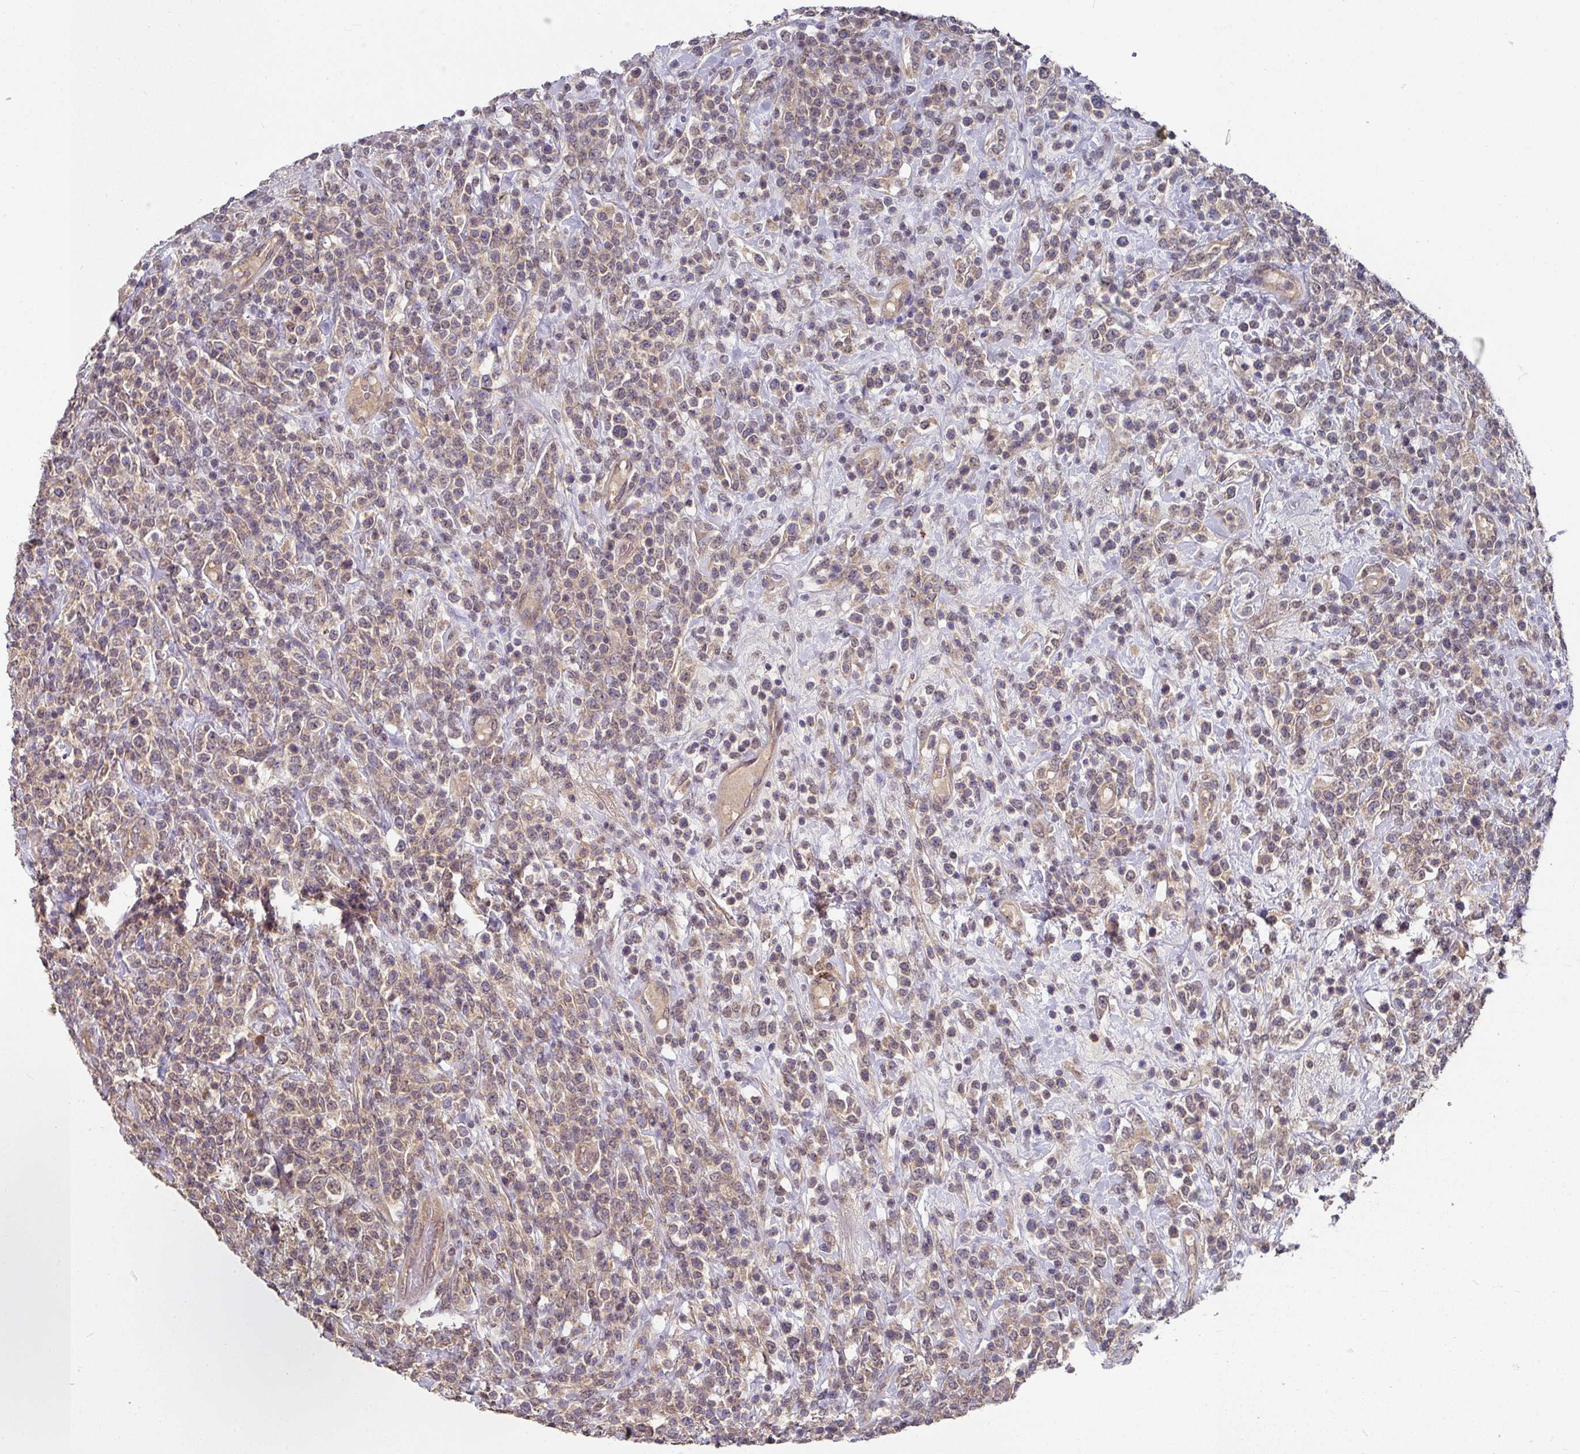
{"staining": {"intensity": "weak", "quantity": "<25%", "location": "cytoplasmic/membranous"}, "tissue": "lymphoma", "cell_type": "Tumor cells", "image_type": "cancer", "snomed": [{"axis": "morphology", "description": "Malignant lymphoma, non-Hodgkin's type, High grade"}, {"axis": "topography", "description": "Colon"}], "caption": "IHC micrograph of neoplastic tissue: high-grade malignant lymphoma, non-Hodgkin's type stained with DAB (3,3'-diaminobenzidine) shows no significant protein staining in tumor cells.", "gene": "EXTL3", "patient": {"sex": "female", "age": 53}}